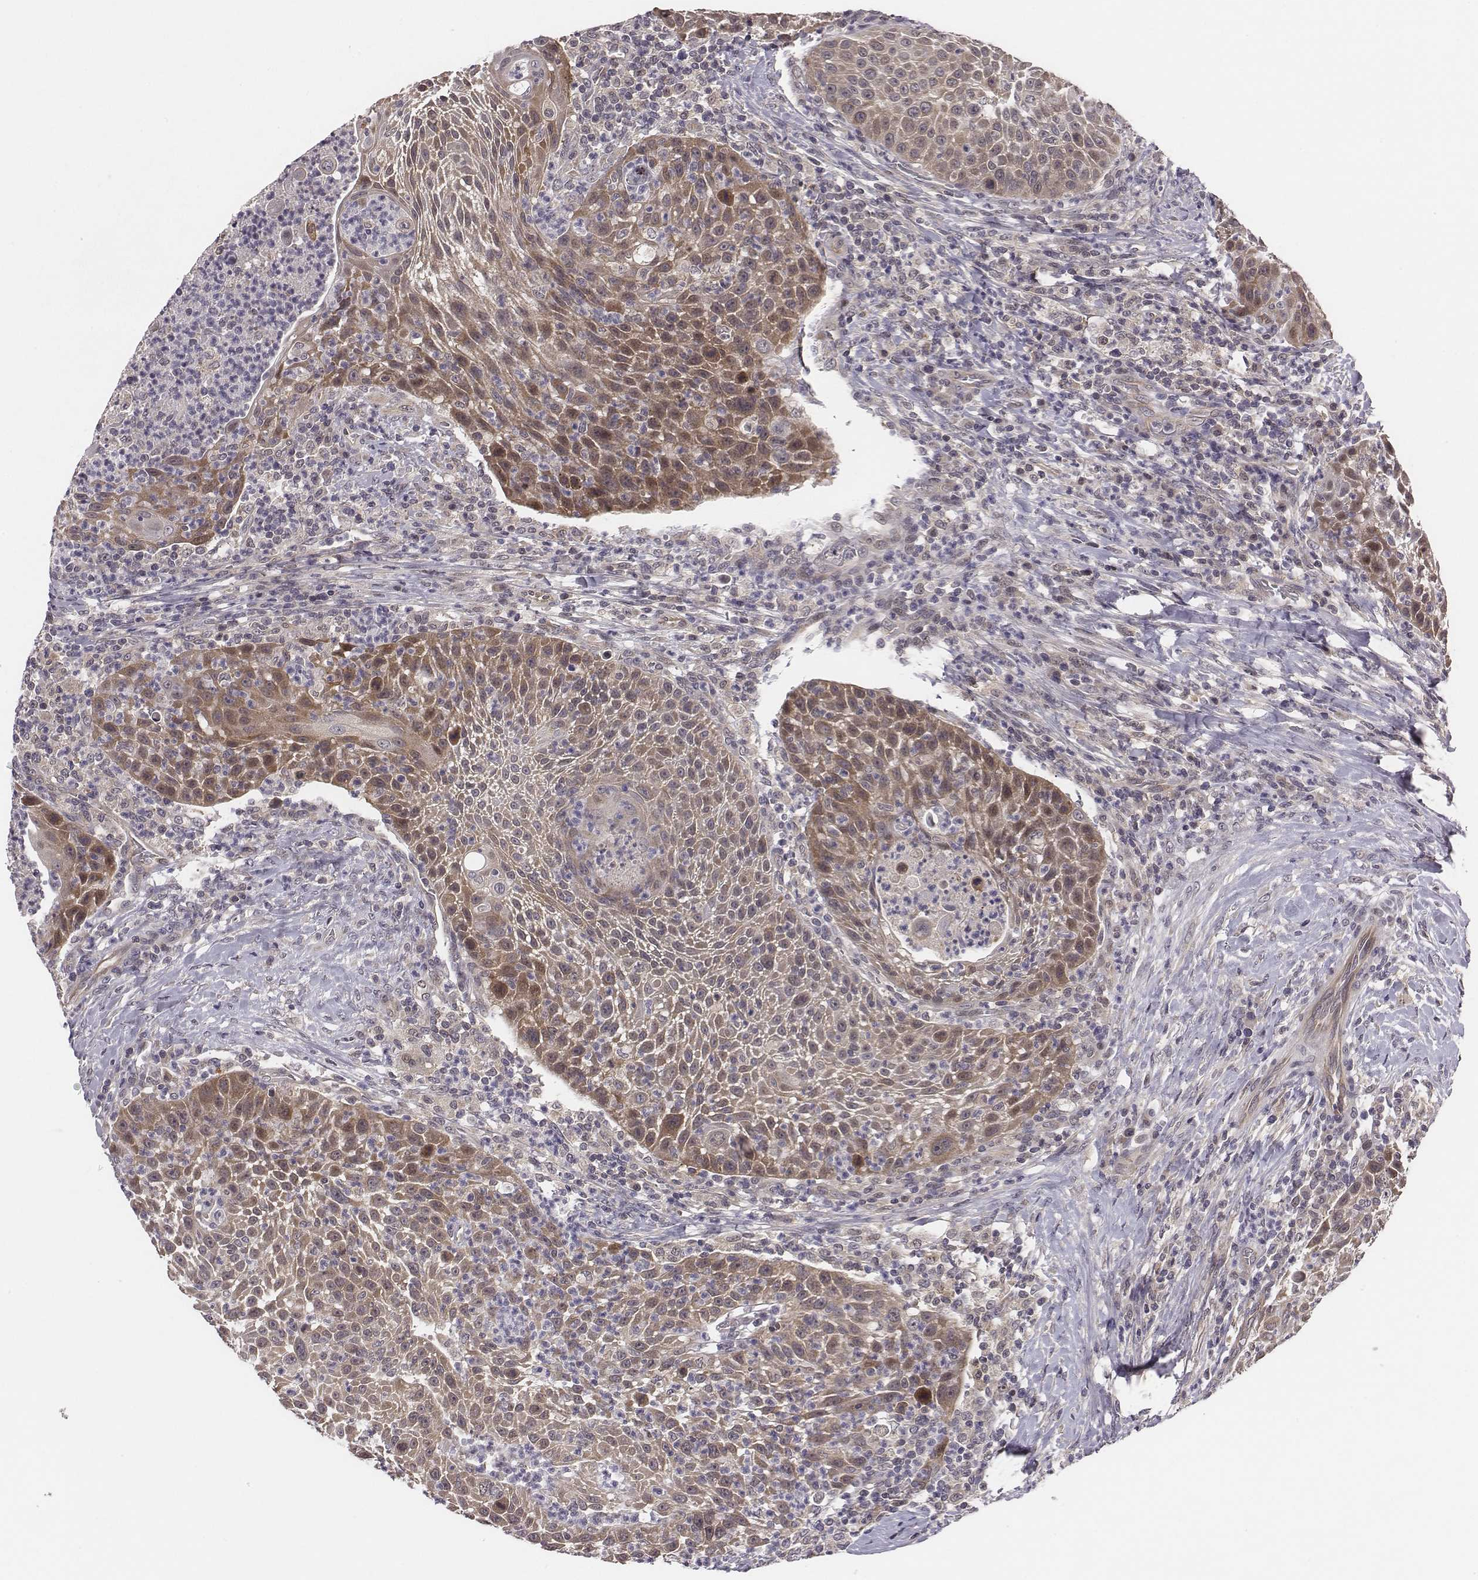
{"staining": {"intensity": "moderate", "quantity": ">75%", "location": "cytoplasmic/membranous"}, "tissue": "head and neck cancer", "cell_type": "Tumor cells", "image_type": "cancer", "snomed": [{"axis": "morphology", "description": "Squamous cell carcinoma, NOS"}, {"axis": "topography", "description": "Head-Neck"}], "caption": "Immunohistochemistry (IHC) of squamous cell carcinoma (head and neck) shows medium levels of moderate cytoplasmic/membranous expression in approximately >75% of tumor cells.", "gene": "SMURF2", "patient": {"sex": "male", "age": 69}}